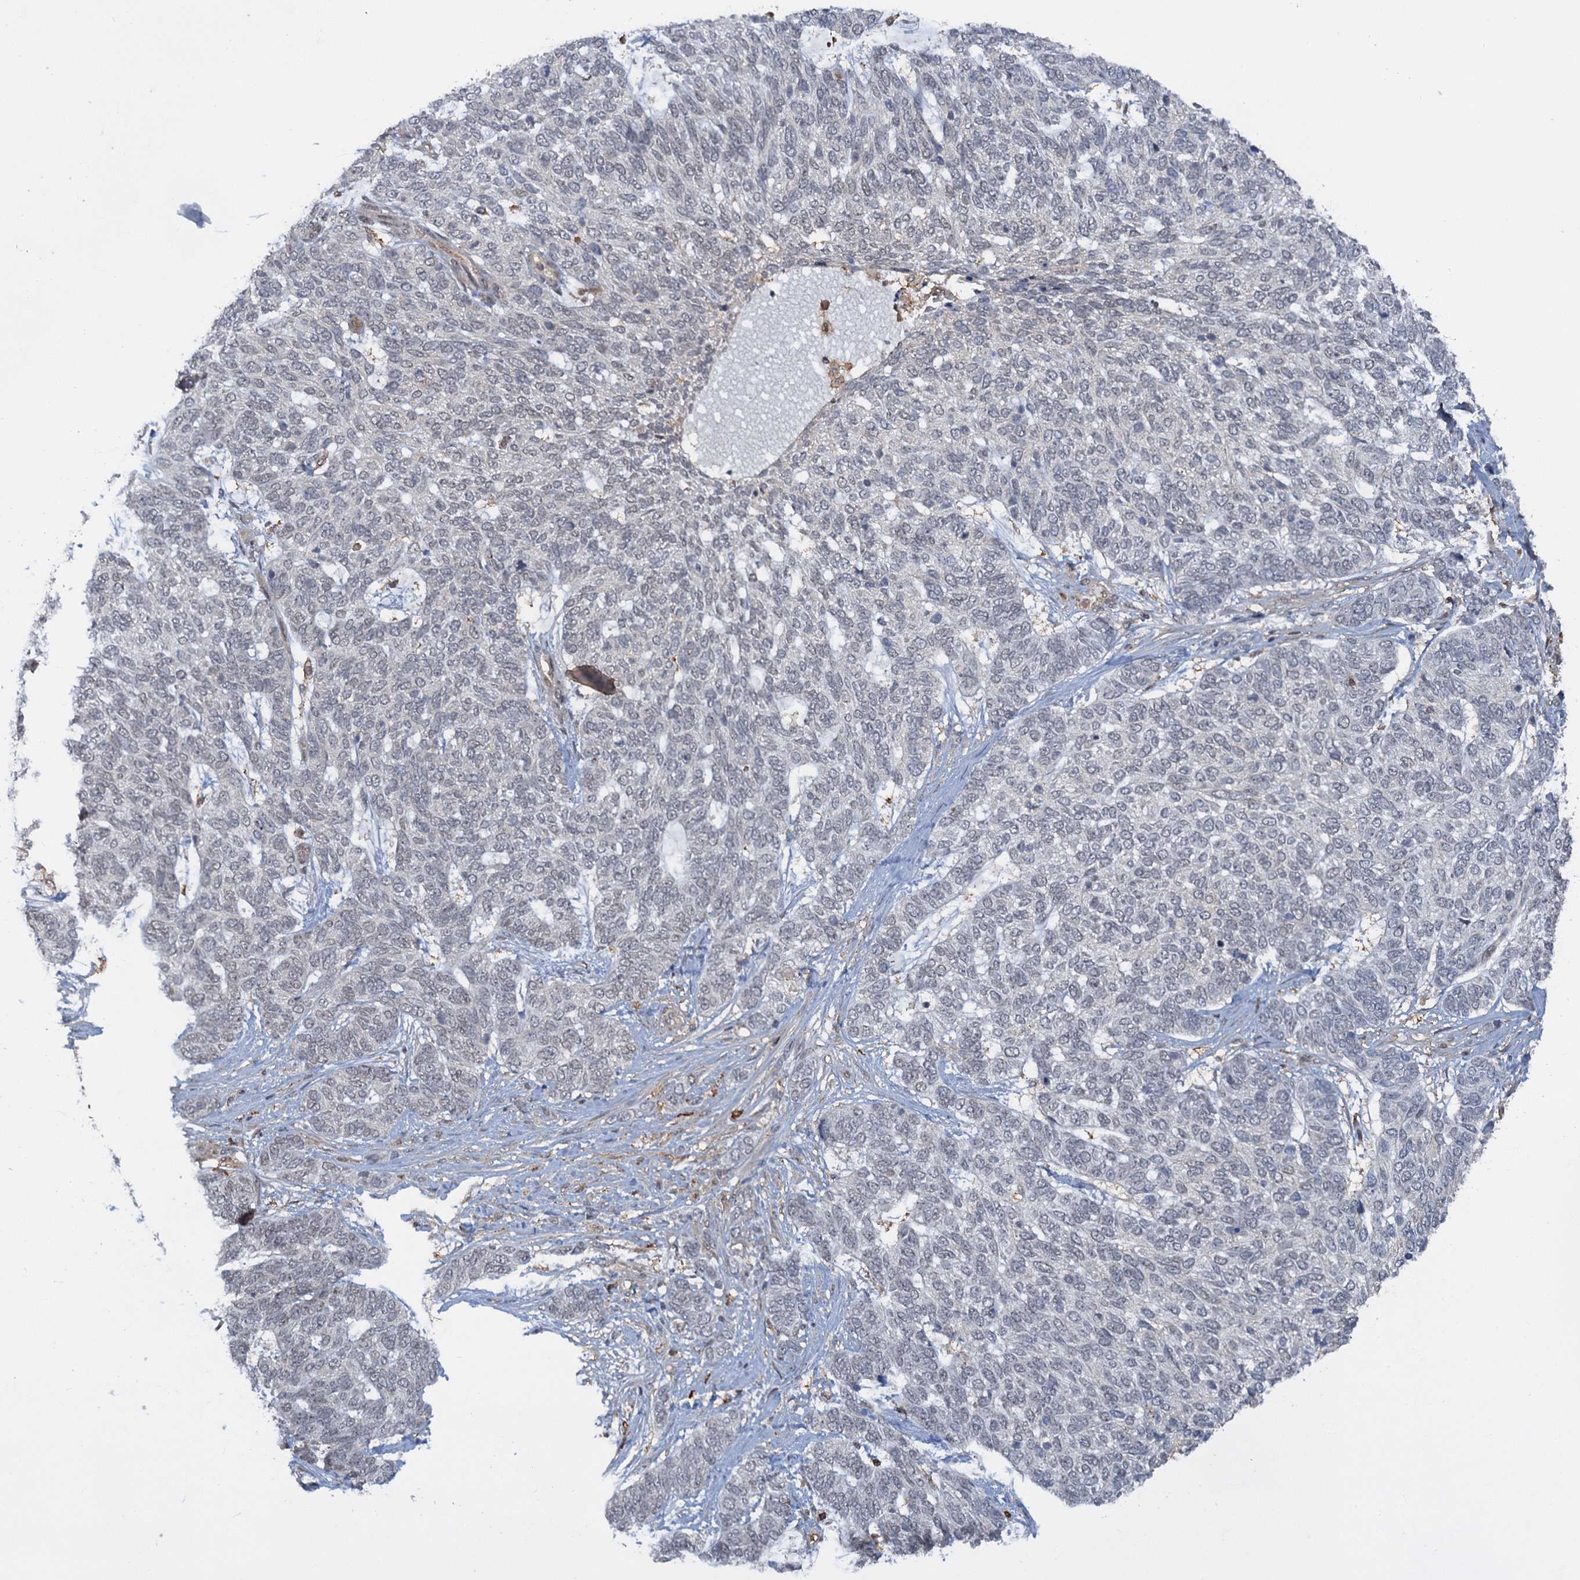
{"staining": {"intensity": "negative", "quantity": "none", "location": "none"}, "tissue": "skin cancer", "cell_type": "Tumor cells", "image_type": "cancer", "snomed": [{"axis": "morphology", "description": "Basal cell carcinoma"}, {"axis": "topography", "description": "Skin"}], "caption": "A micrograph of human skin cancer (basal cell carcinoma) is negative for staining in tumor cells. (Brightfield microscopy of DAB immunohistochemistry at high magnification).", "gene": "ZNF609", "patient": {"sex": "female", "age": 65}}